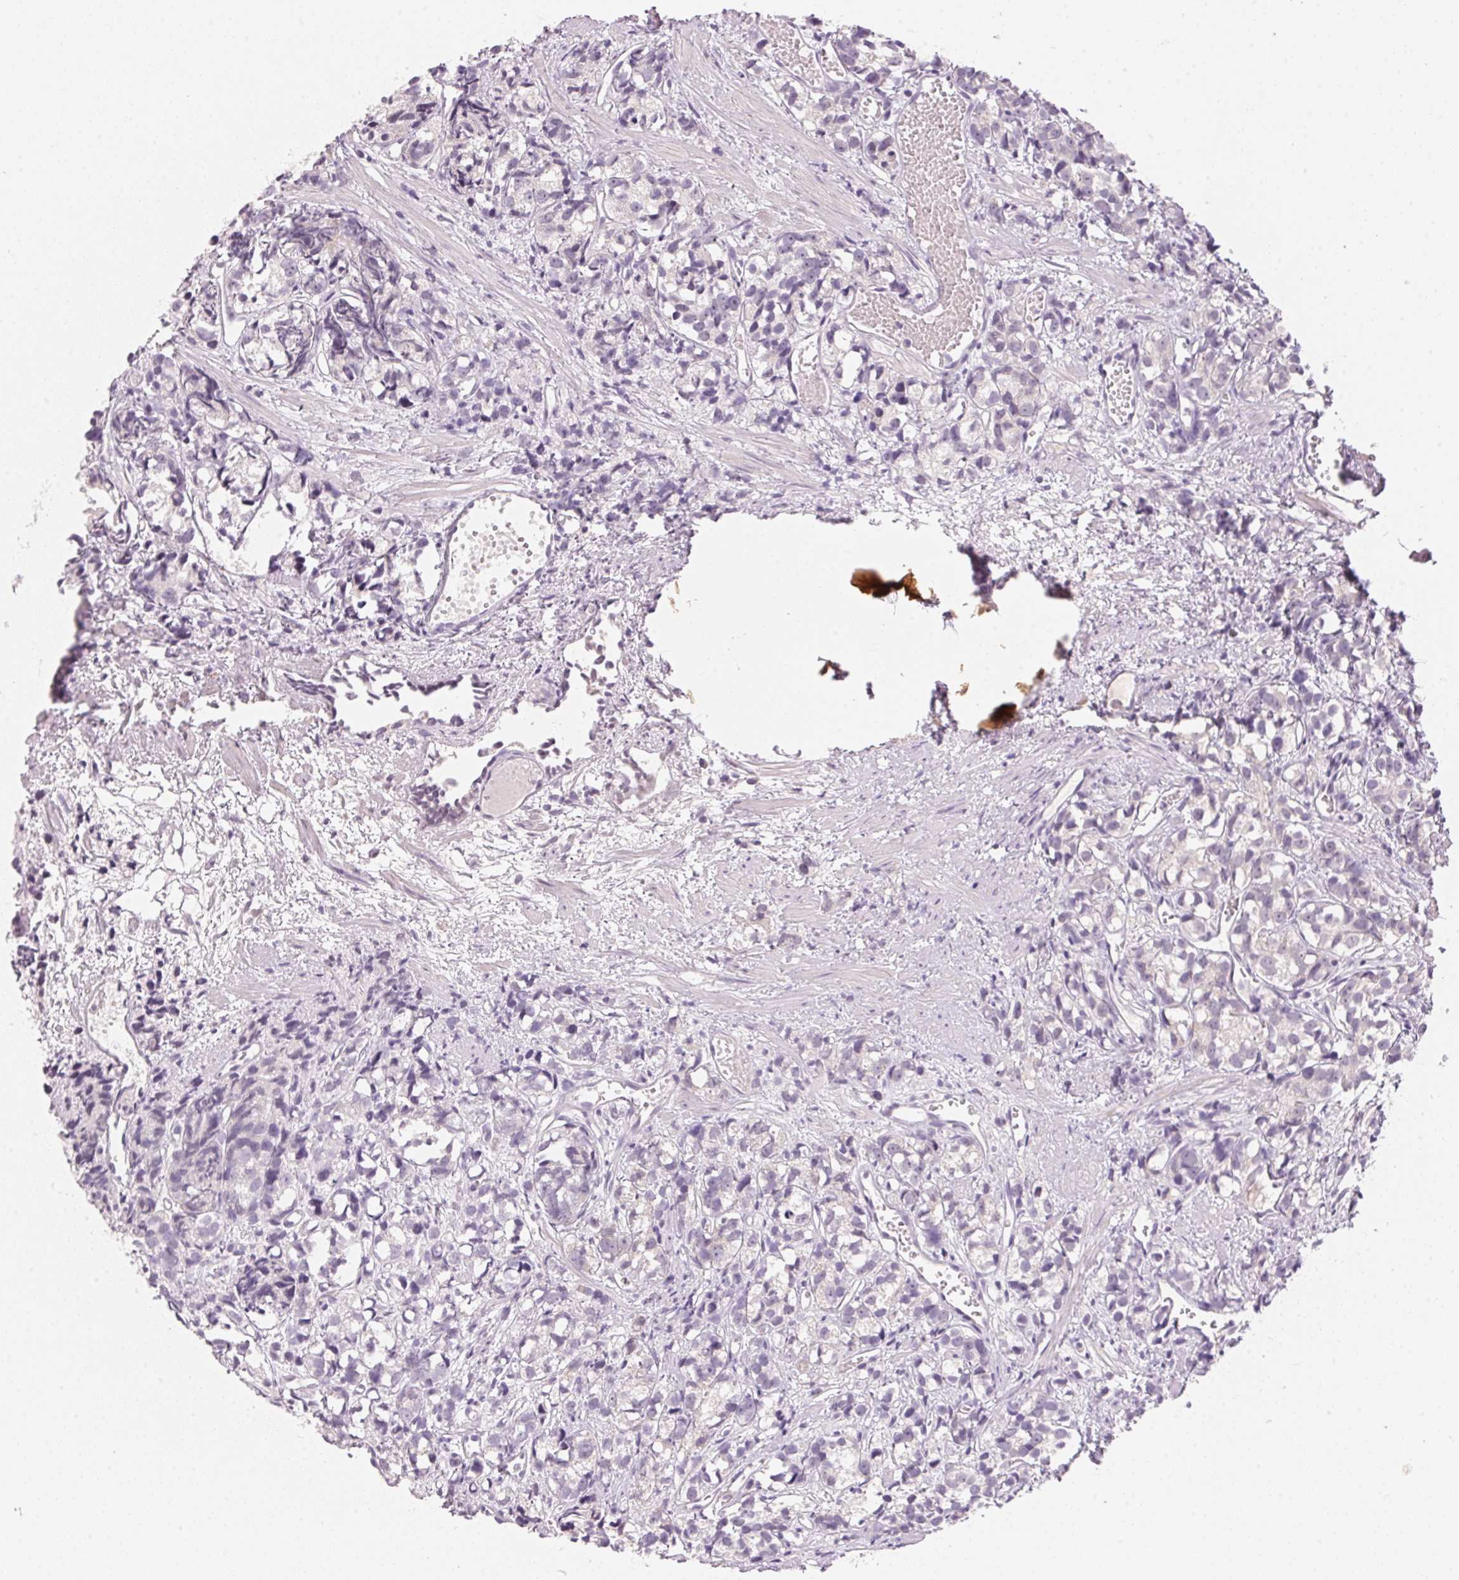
{"staining": {"intensity": "negative", "quantity": "none", "location": "none"}, "tissue": "prostate cancer", "cell_type": "Tumor cells", "image_type": "cancer", "snomed": [{"axis": "morphology", "description": "Adenocarcinoma, High grade"}, {"axis": "topography", "description": "Prostate"}], "caption": "Immunohistochemical staining of human prostate cancer reveals no significant staining in tumor cells.", "gene": "CYP11B1", "patient": {"sex": "male", "age": 77}}